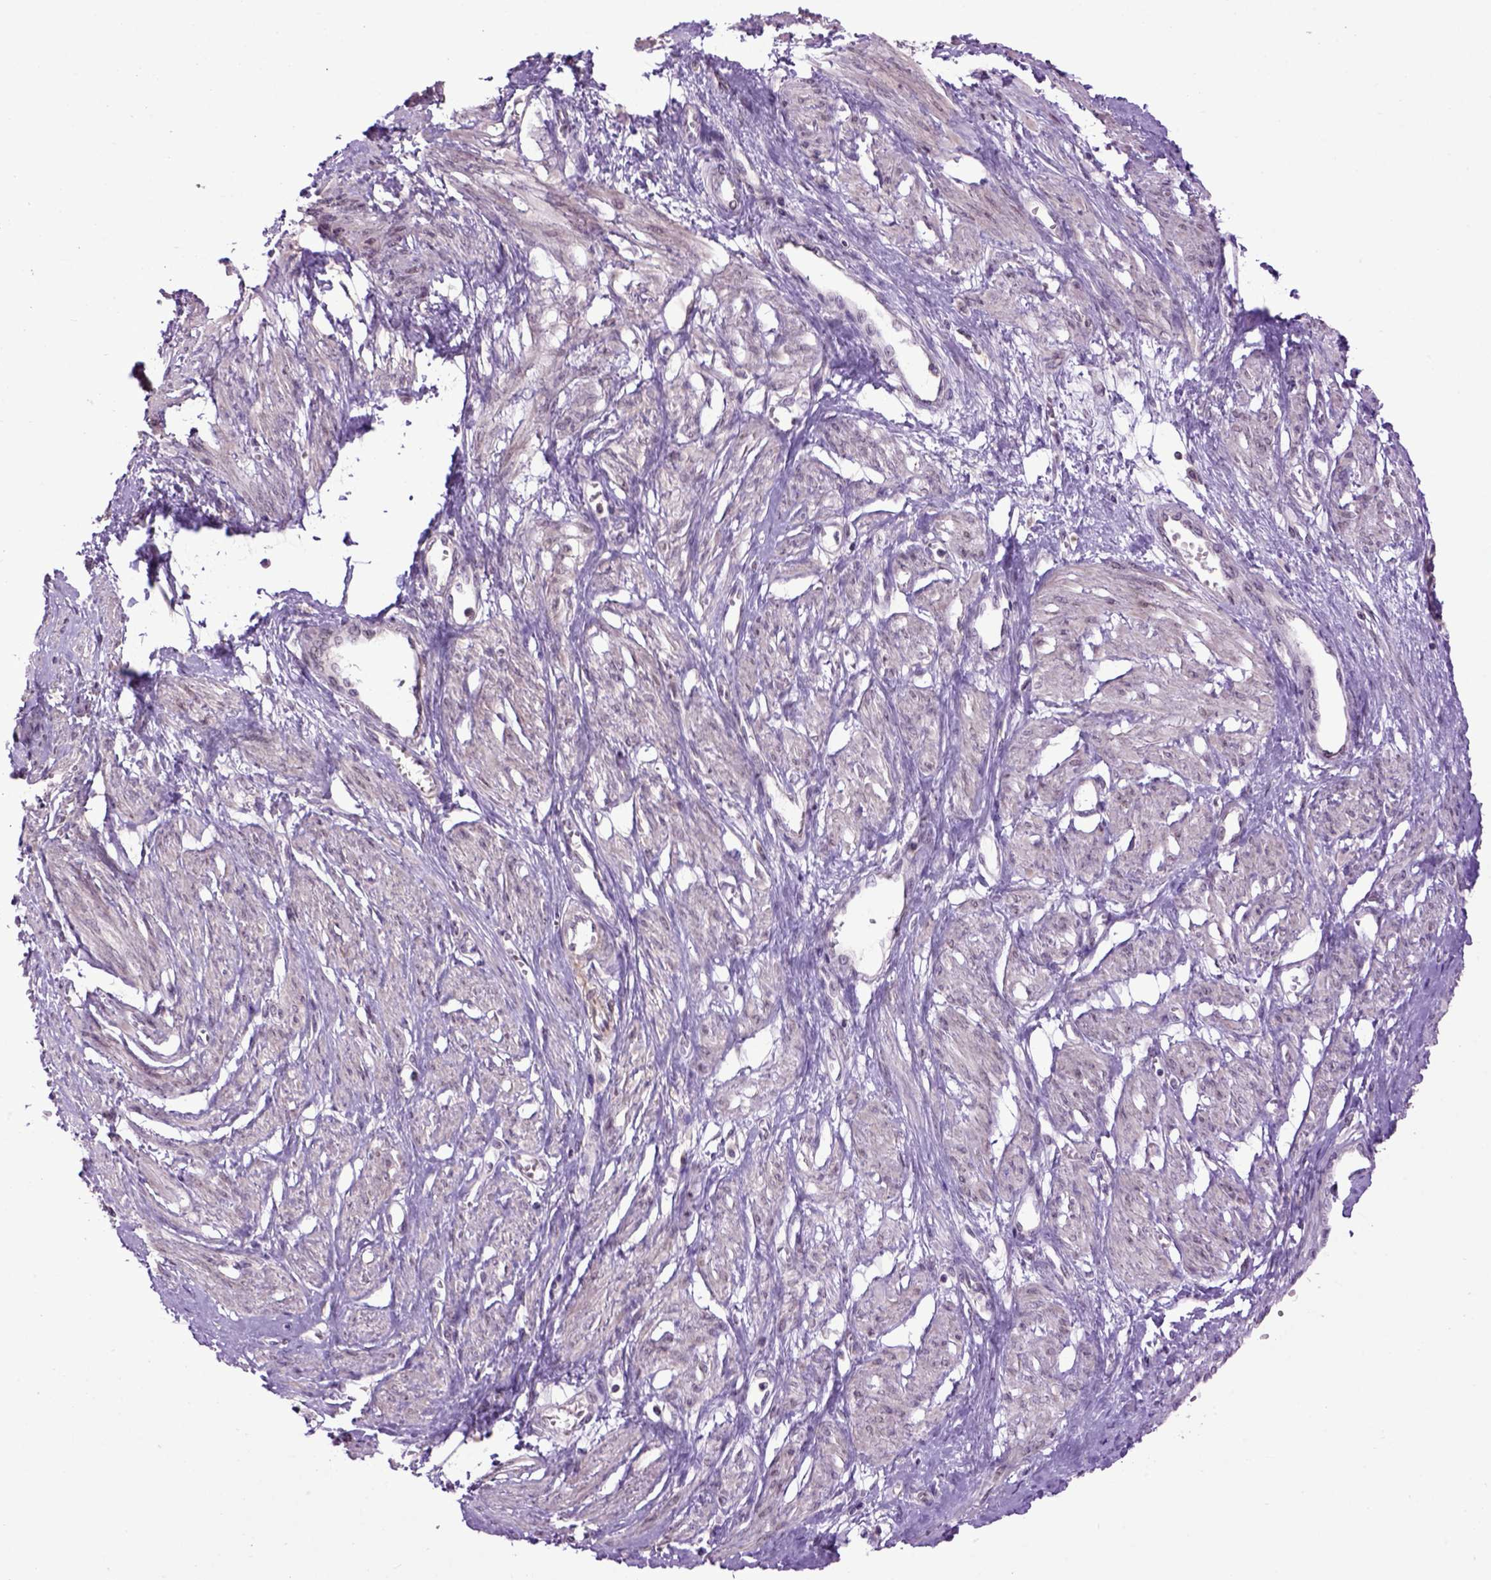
{"staining": {"intensity": "negative", "quantity": "none", "location": "none"}, "tissue": "smooth muscle", "cell_type": "Smooth muscle cells", "image_type": "normal", "snomed": [{"axis": "morphology", "description": "Normal tissue, NOS"}, {"axis": "topography", "description": "Smooth muscle"}, {"axis": "topography", "description": "Uterus"}], "caption": "Micrograph shows no significant protein staining in smooth muscle cells of normal smooth muscle.", "gene": "EMILIN3", "patient": {"sex": "female", "age": 39}}